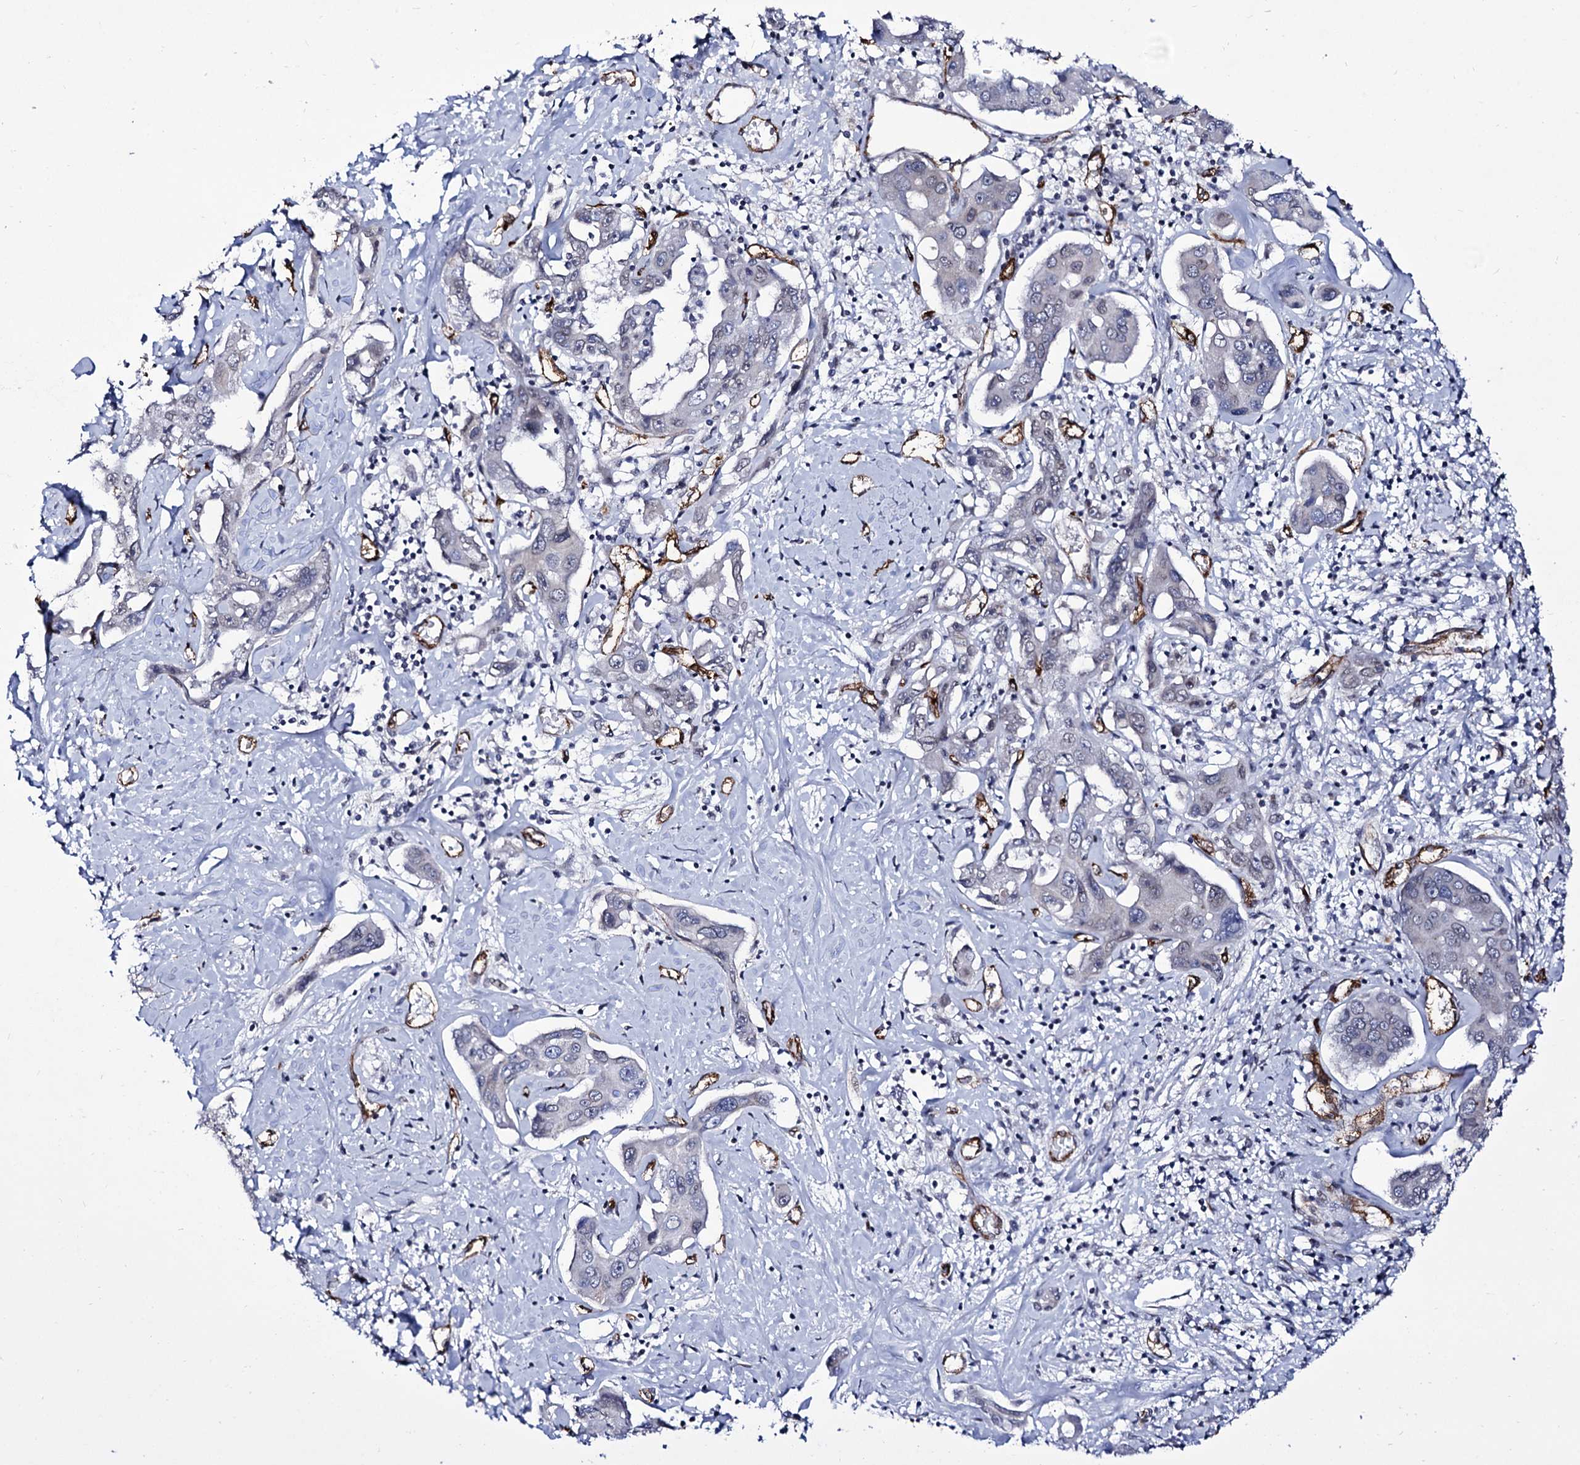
{"staining": {"intensity": "negative", "quantity": "none", "location": "none"}, "tissue": "liver cancer", "cell_type": "Tumor cells", "image_type": "cancer", "snomed": [{"axis": "morphology", "description": "Cholangiocarcinoma"}, {"axis": "topography", "description": "Liver"}], "caption": "Tumor cells show no significant protein expression in cholangiocarcinoma (liver).", "gene": "ZC3H12C", "patient": {"sex": "male", "age": 59}}